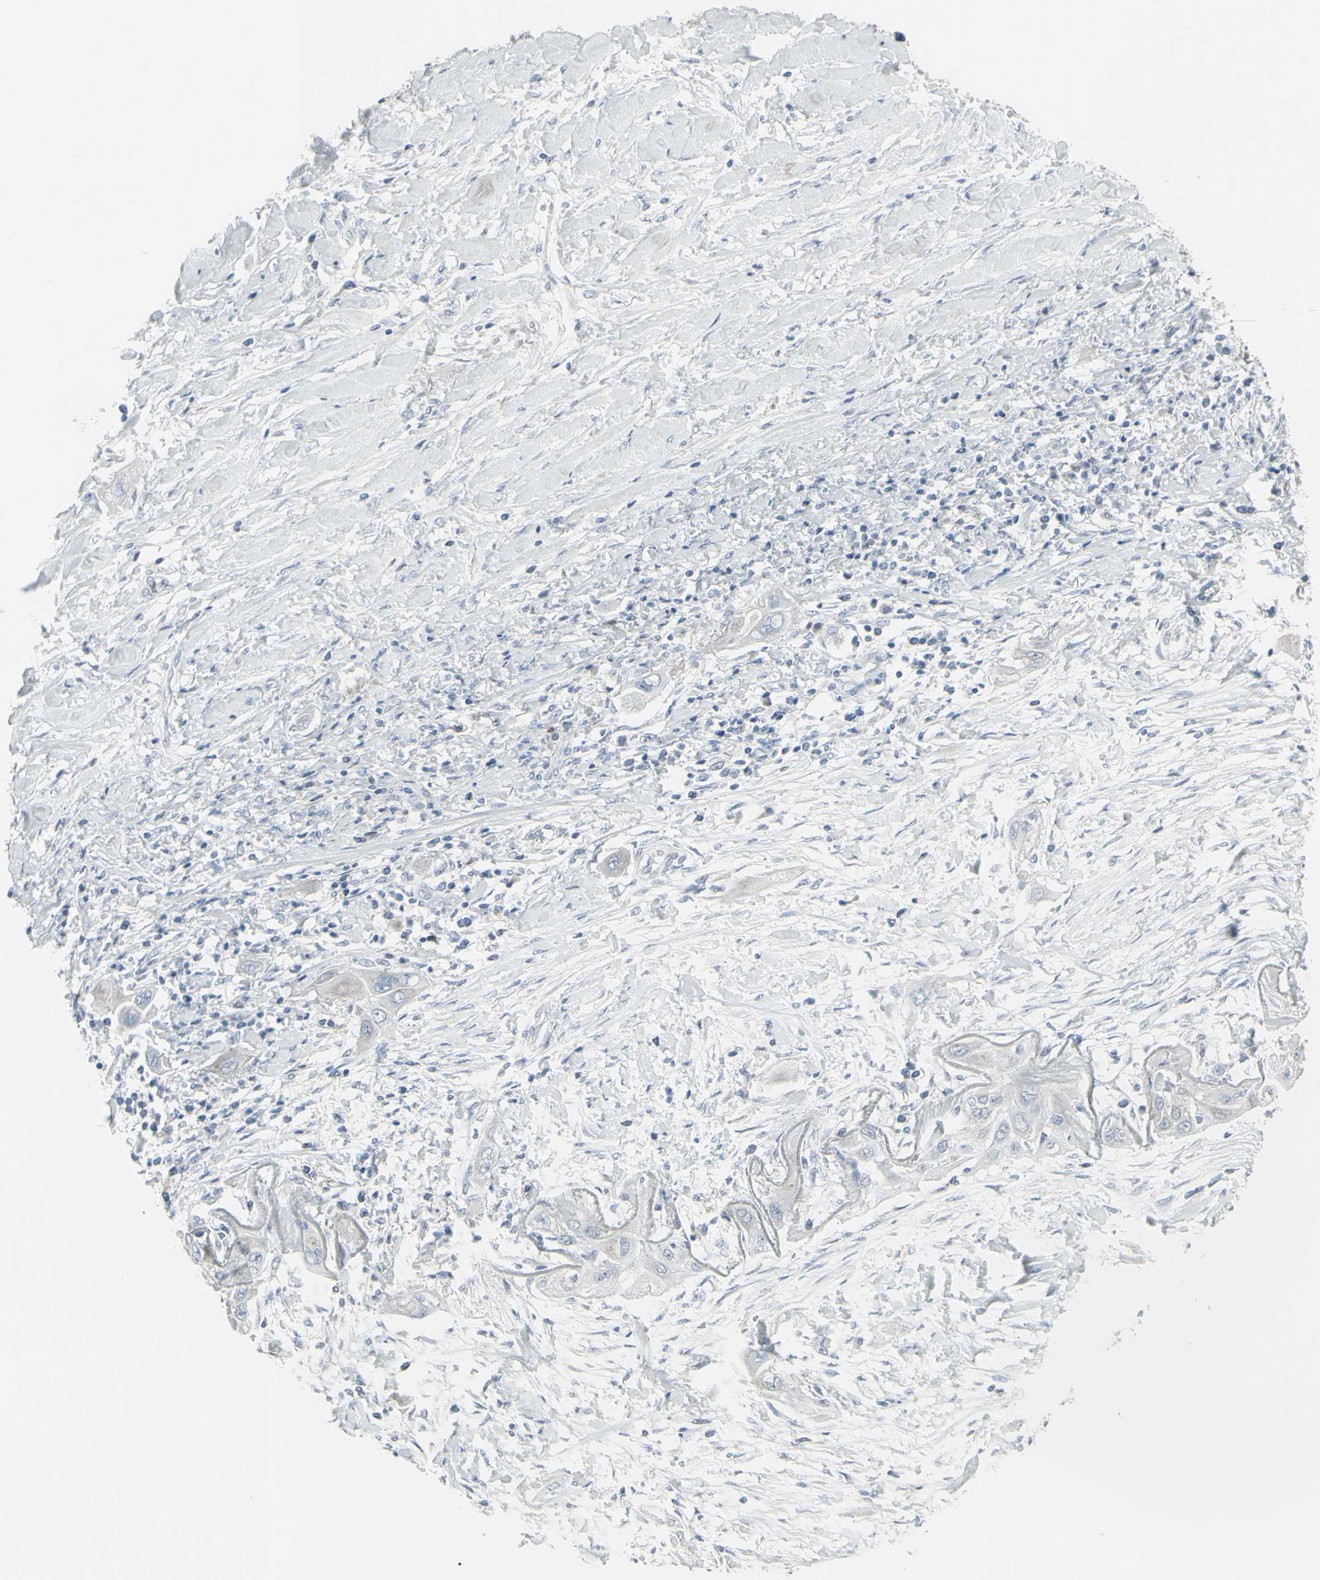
{"staining": {"intensity": "negative", "quantity": "none", "location": "none"}, "tissue": "lung cancer", "cell_type": "Tumor cells", "image_type": "cancer", "snomed": [{"axis": "morphology", "description": "Squamous cell carcinoma, NOS"}, {"axis": "topography", "description": "Lung"}], "caption": "Immunohistochemical staining of human lung cancer (squamous cell carcinoma) exhibits no significant positivity in tumor cells. The staining is performed using DAB (3,3'-diaminobenzidine) brown chromogen with nuclei counter-stained in using hematoxylin.", "gene": "CD79B", "patient": {"sex": "female", "age": 47}}